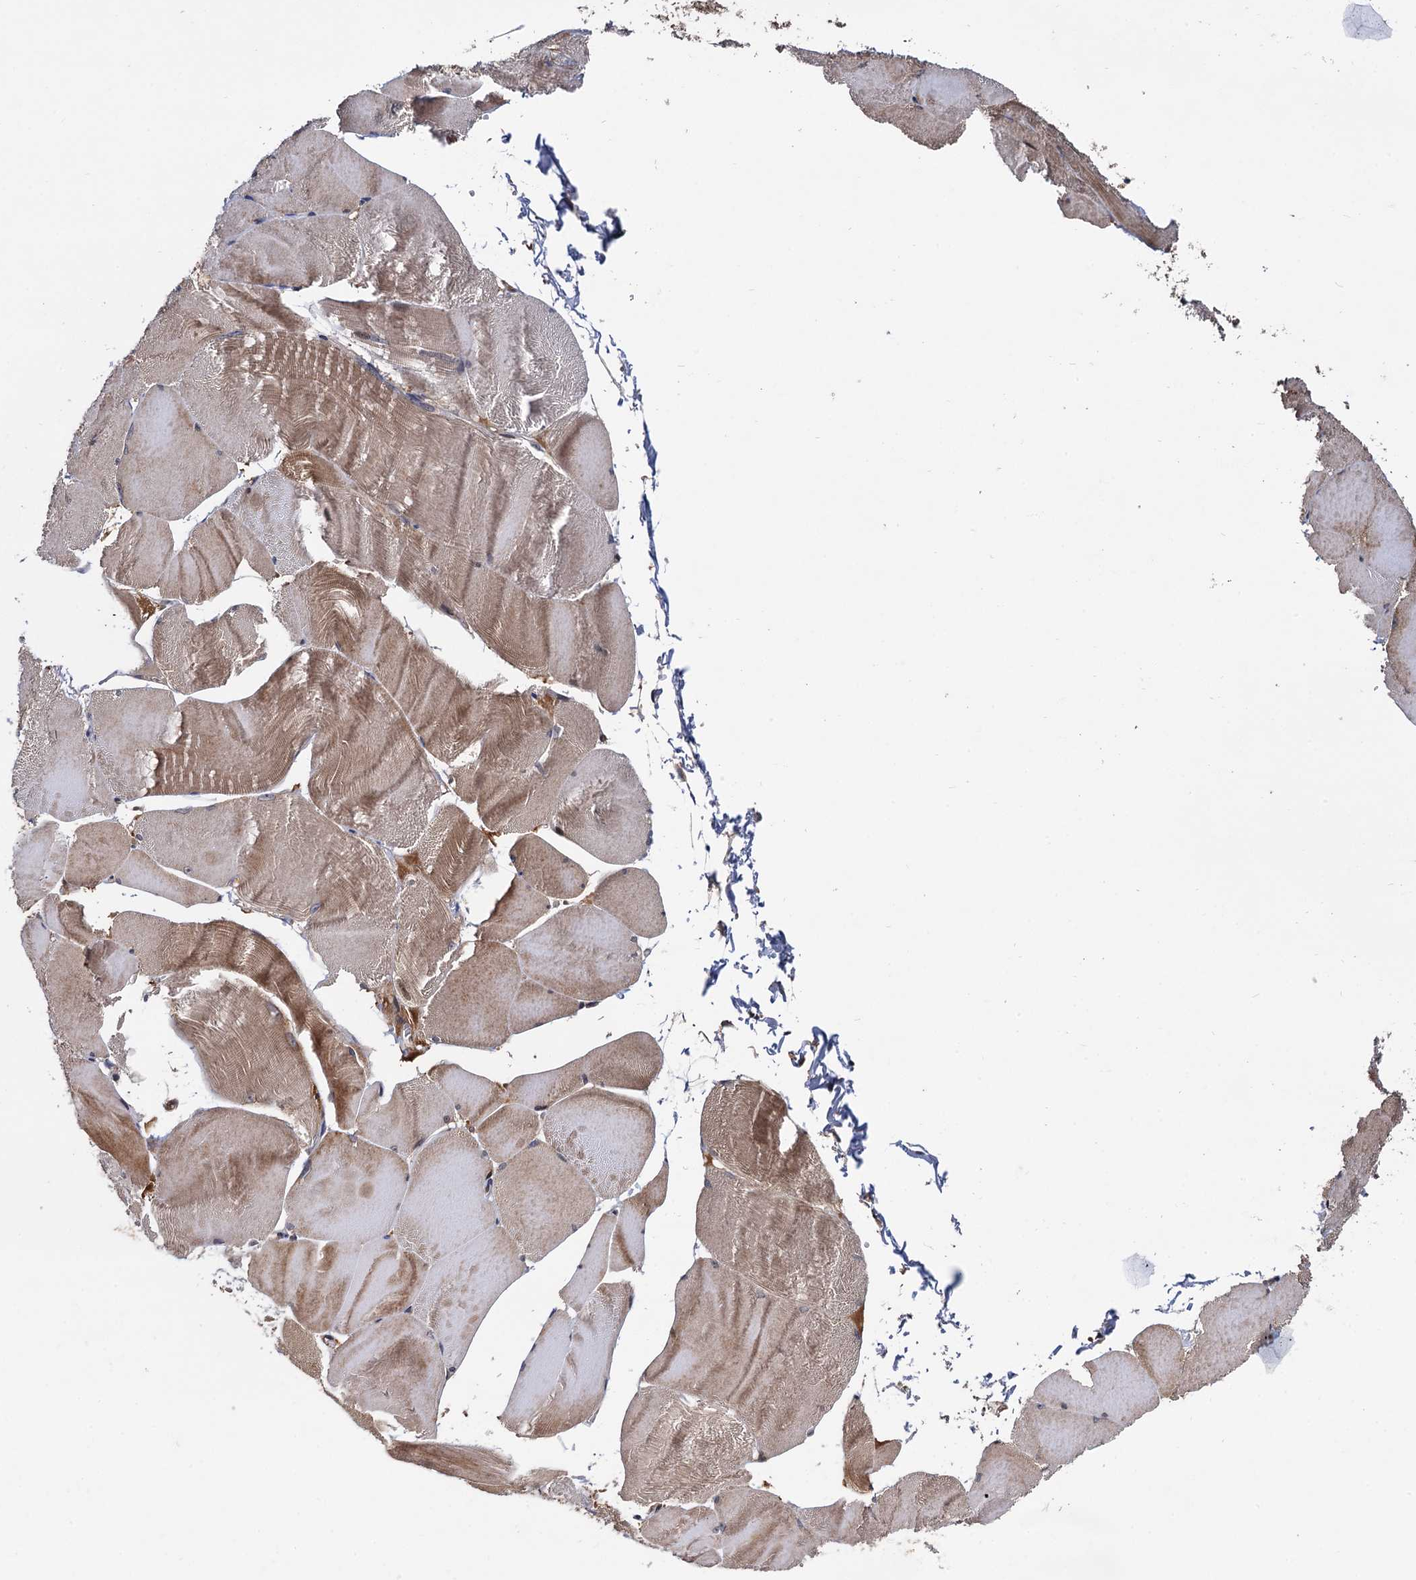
{"staining": {"intensity": "moderate", "quantity": "25%-75%", "location": "cytoplasmic/membranous"}, "tissue": "skeletal muscle", "cell_type": "Myocytes", "image_type": "normal", "snomed": [{"axis": "morphology", "description": "Normal tissue, NOS"}, {"axis": "morphology", "description": "Basal cell carcinoma"}, {"axis": "topography", "description": "Skeletal muscle"}], "caption": "Skeletal muscle stained for a protein (brown) shows moderate cytoplasmic/membranous positive expression in about 25%-75% of myocytes.", "gene": "SELENOP", "patient": {"sex": "female", "age": 64}}